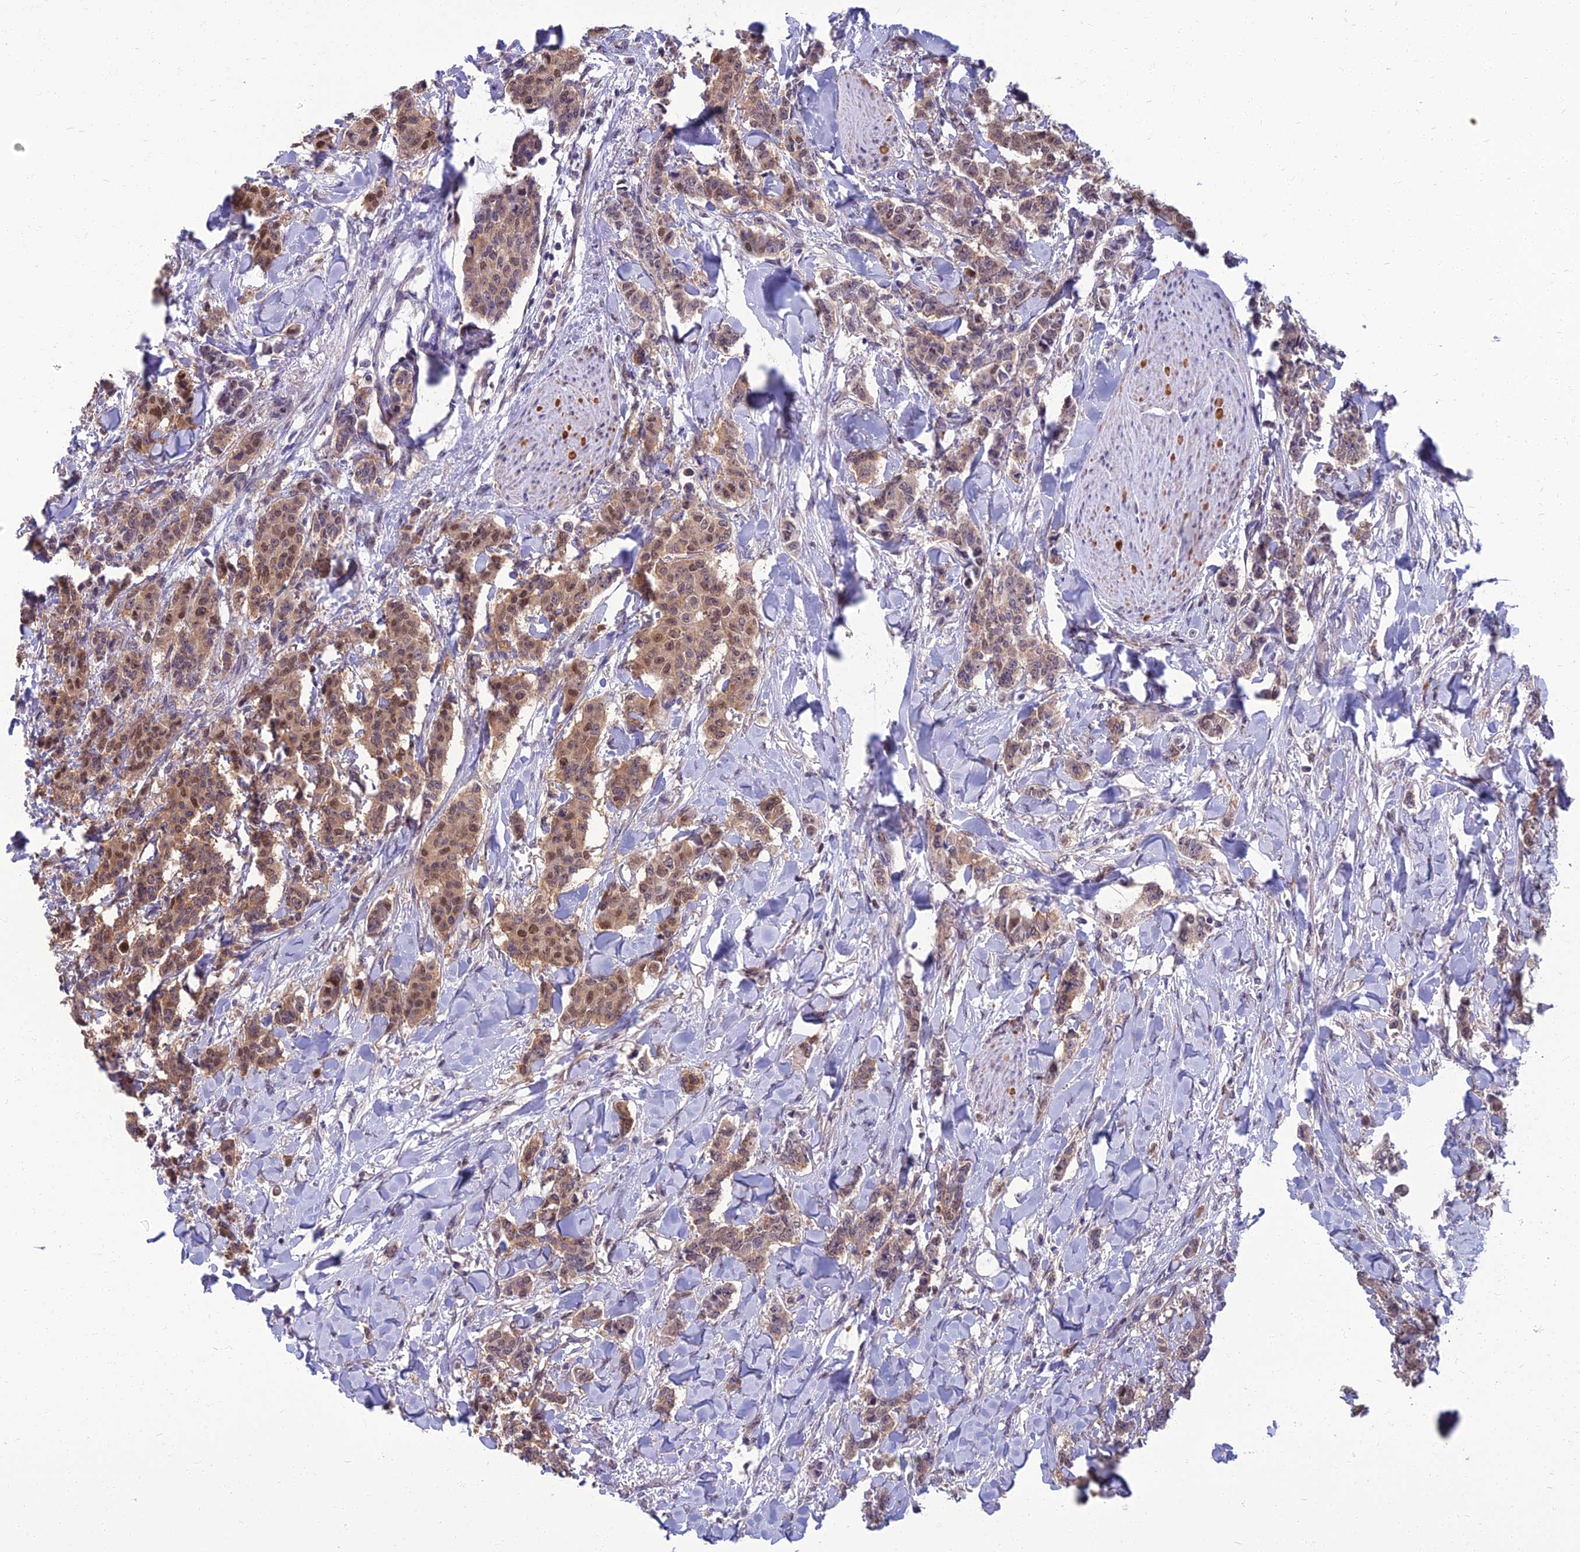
{"staining": {"intensity": "moderate", "quantity": "25%-75%", "location": "cytoplasmic/membranous,nuclear"}, "tissue": "breast cancer", "cell_type": "Tumor cells", "image_type": "cancer", "snomed": [{"axis": "morphology", "description": "Duct carcinoma"}, {"axis": "topography", "description": "Breast"}], "caption": "DAB immunohistochemical staining of human breast invasive ductal carcinoma reveals moderate cytoplasmic/membranous and nuclear protein expression in about 25%-75% of tumor cells. (brown staining indicates protein expression, while blue staining denotes nuclei).", "gene": "NR4A3", "patient": {"sex": "female", "age": 40}}